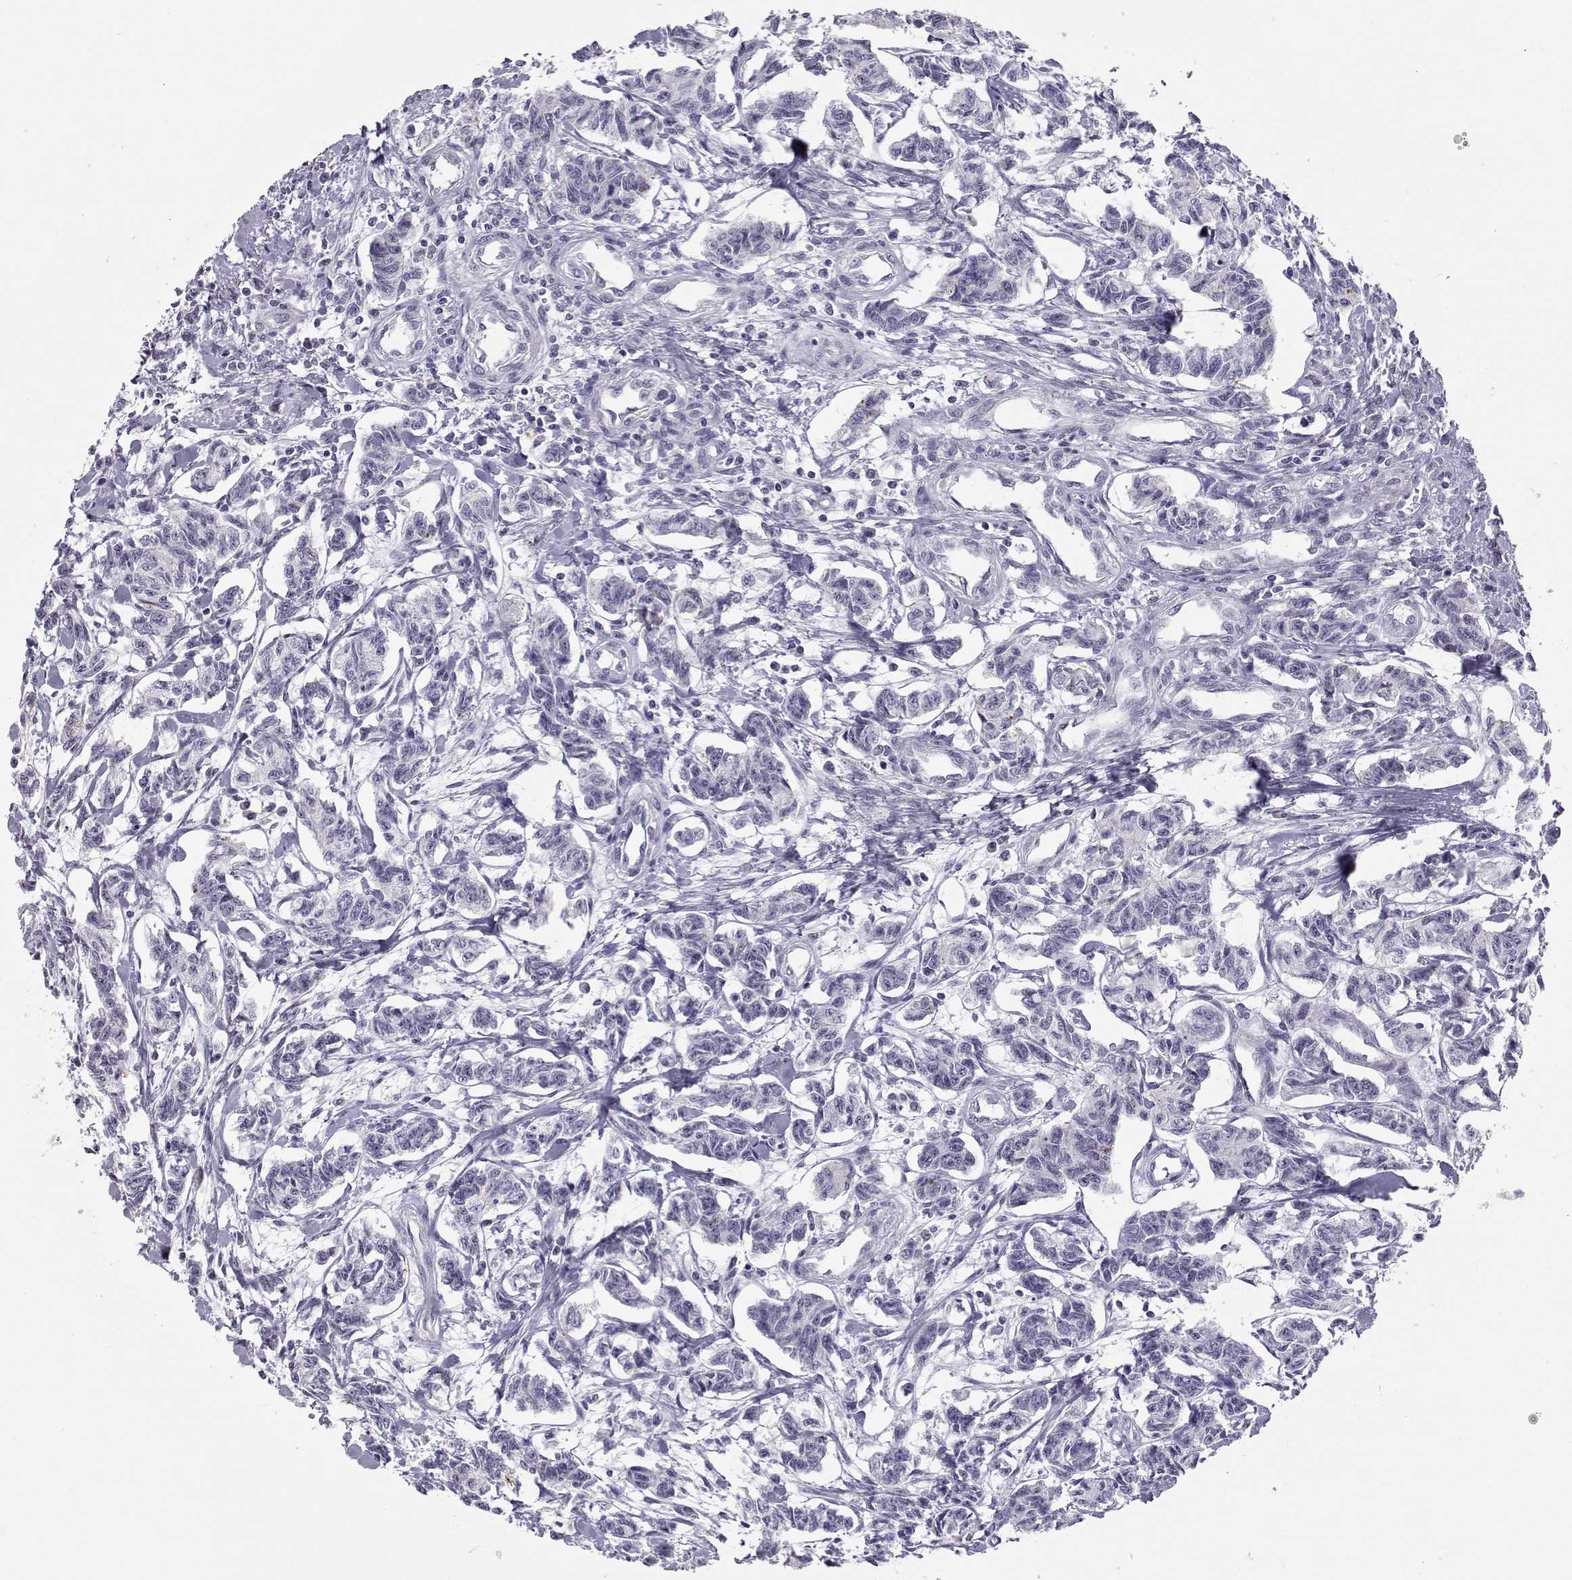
{"staining": {"intensity": "negative", "quantity": "none", "location": "none"}, "tissue": "carcinoid", "cell_type": "Tumor cells", "image_type": "cancer", "snomed": [{"axis": "morphology", "description": "Carcinoid, malignant, NOS"}, {"axis": "topography", "description": "Kidney"}], "caption": "The histopathology image reveals no significant positivity in tumor cells of carcinoid. Nuclei are stained in blue.", "gene": "NPVF", "patient": {"sex": "female", "age": 41}}